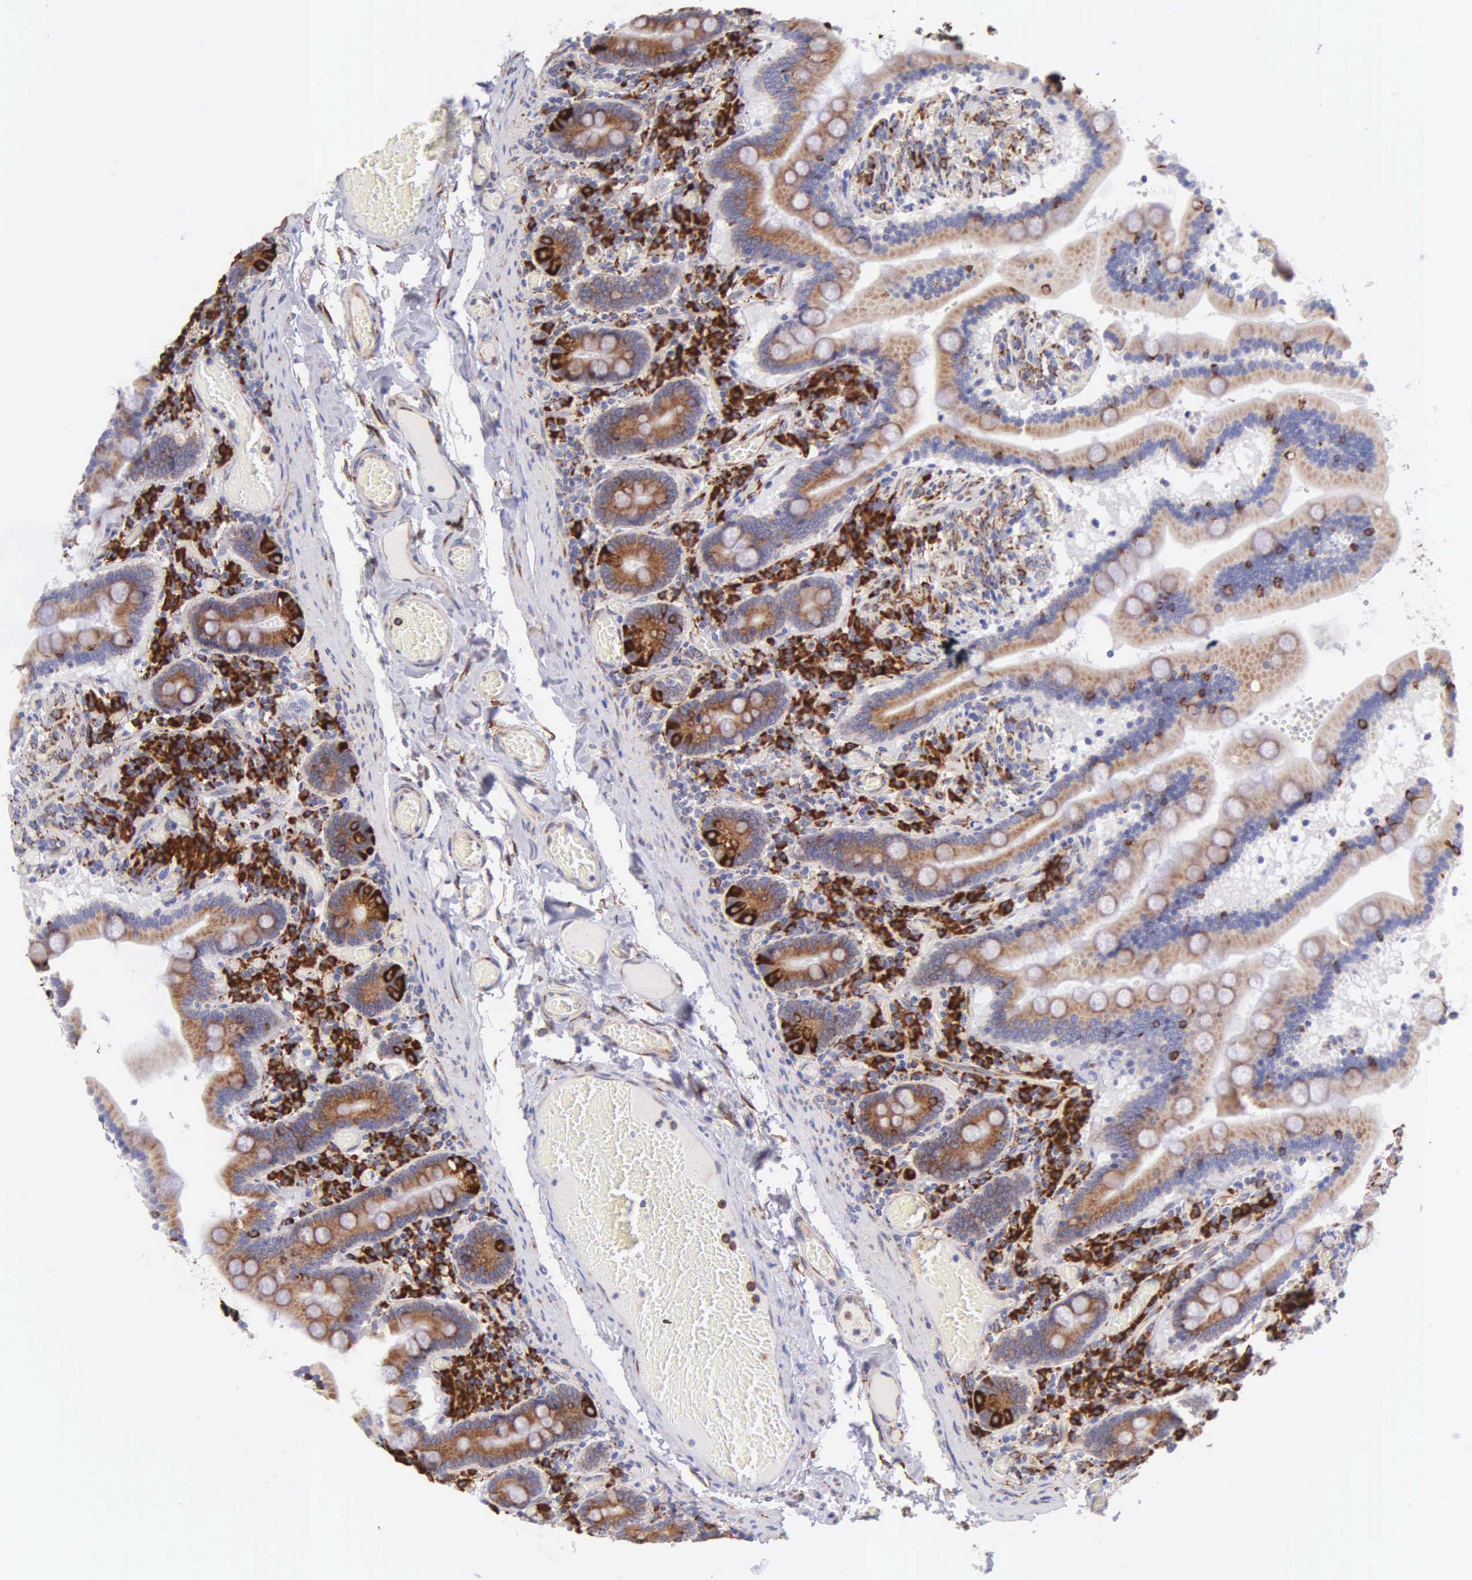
{"staining": {"intensity": "moderate", "quantity": ">75%", "location": "cytoplasmic/membranous"}, "tissue": "small intestine", "cell_type": "Glandular cells", "image_type": "normal", "snomed": [{"axis": "morphology", "description": "Normal tissue, NOS"}, {"axis": "topography", "description": "Small intestine"}], "caption": "IHC (DAB) staining of normal human small intestine reveals moderate cytoplasmic/membranous protein staining in about >75% of glandular cells.", "gene": "CKAP4", "patient": {"sex": "male", "age": 59}}